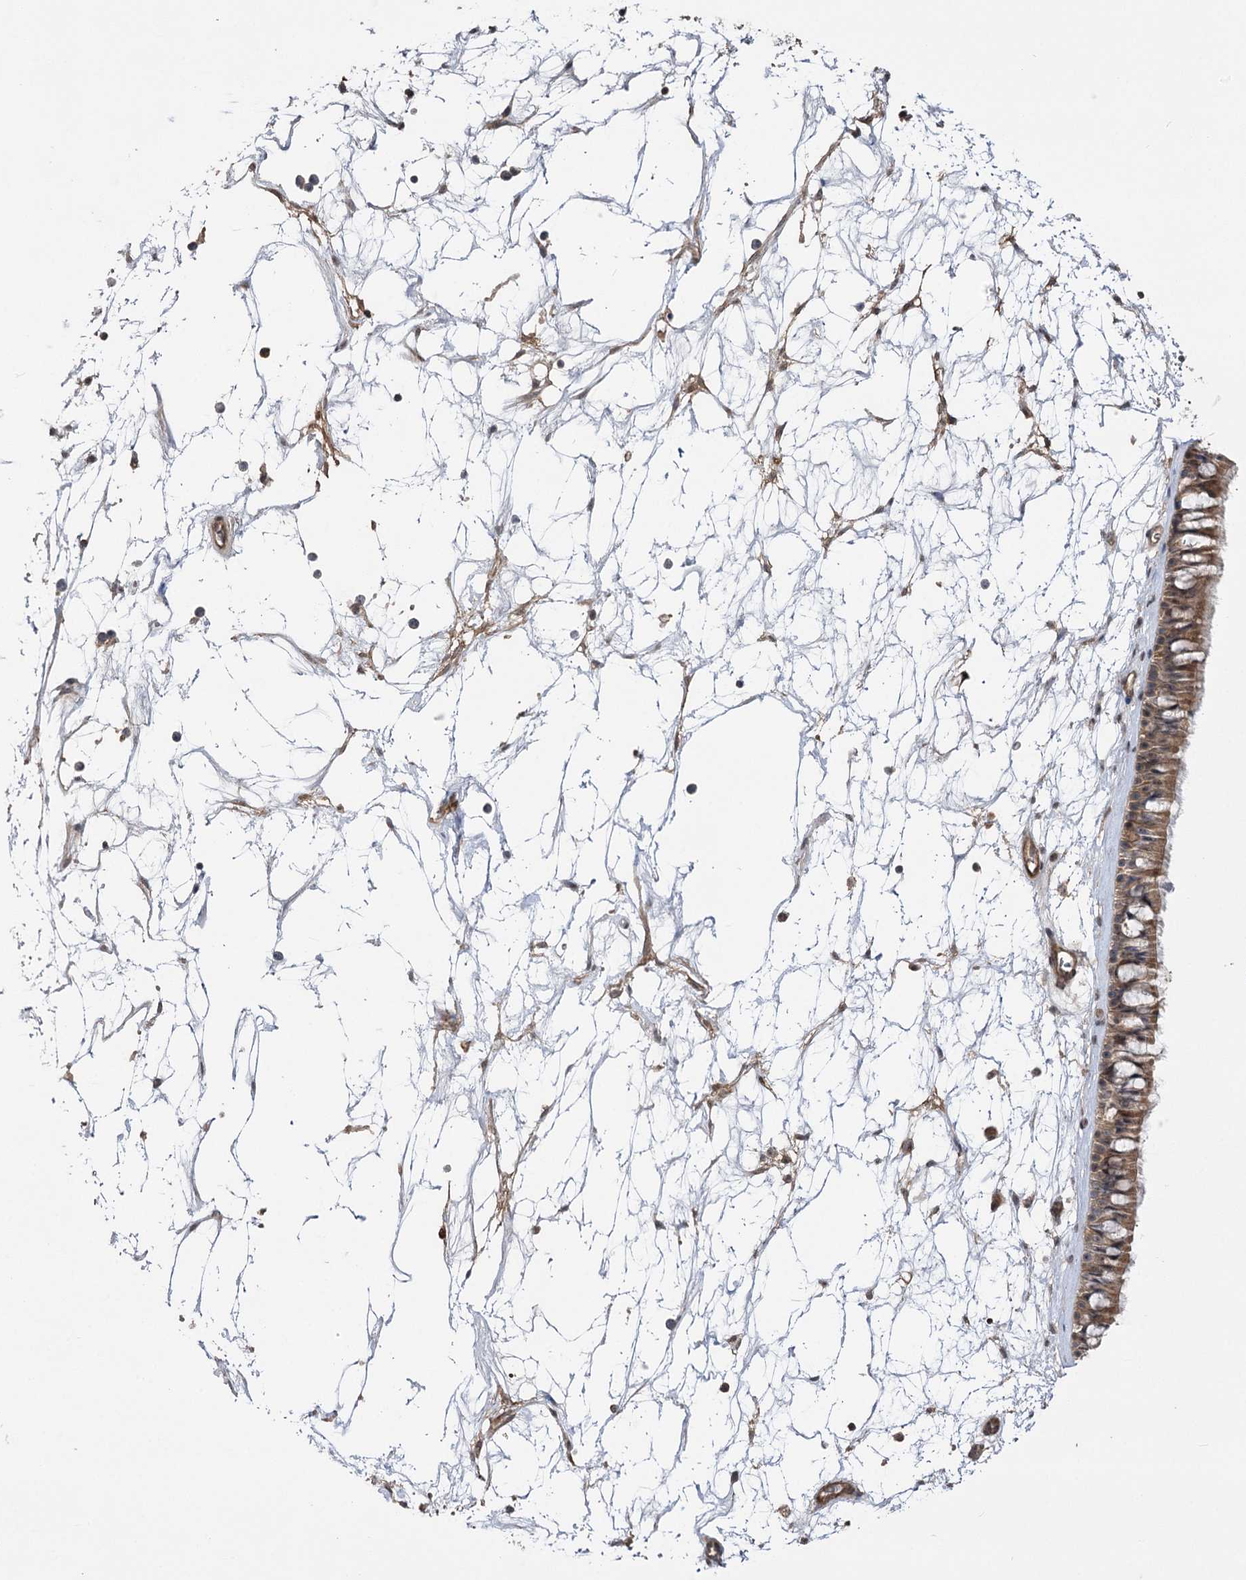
{"staining": {"intensity": "moderate", "quantity": ">75%", "location": "cytoplasmic/membranous"}, "tissue": "nasopharynx", "cell_type": "Respiratory epithelial cells", "image_type": "normal", "snomed": [{"axis": "morphology", "description": "Normal tissue, NOS"}, {"axis": "topography", "description": "Nasopharynx"}], "caption": "Immunohistochemical staining of normal nasopharynx shows medium levels of moderate cytoplasmic/membranous expression in approximately >75% of respiratory epithelial cells. (DAB IHC, brown staining for protein, blue staining for nuclei).", "gene": "KCNN2", "patient": {"sex": "male", "age": 64}}